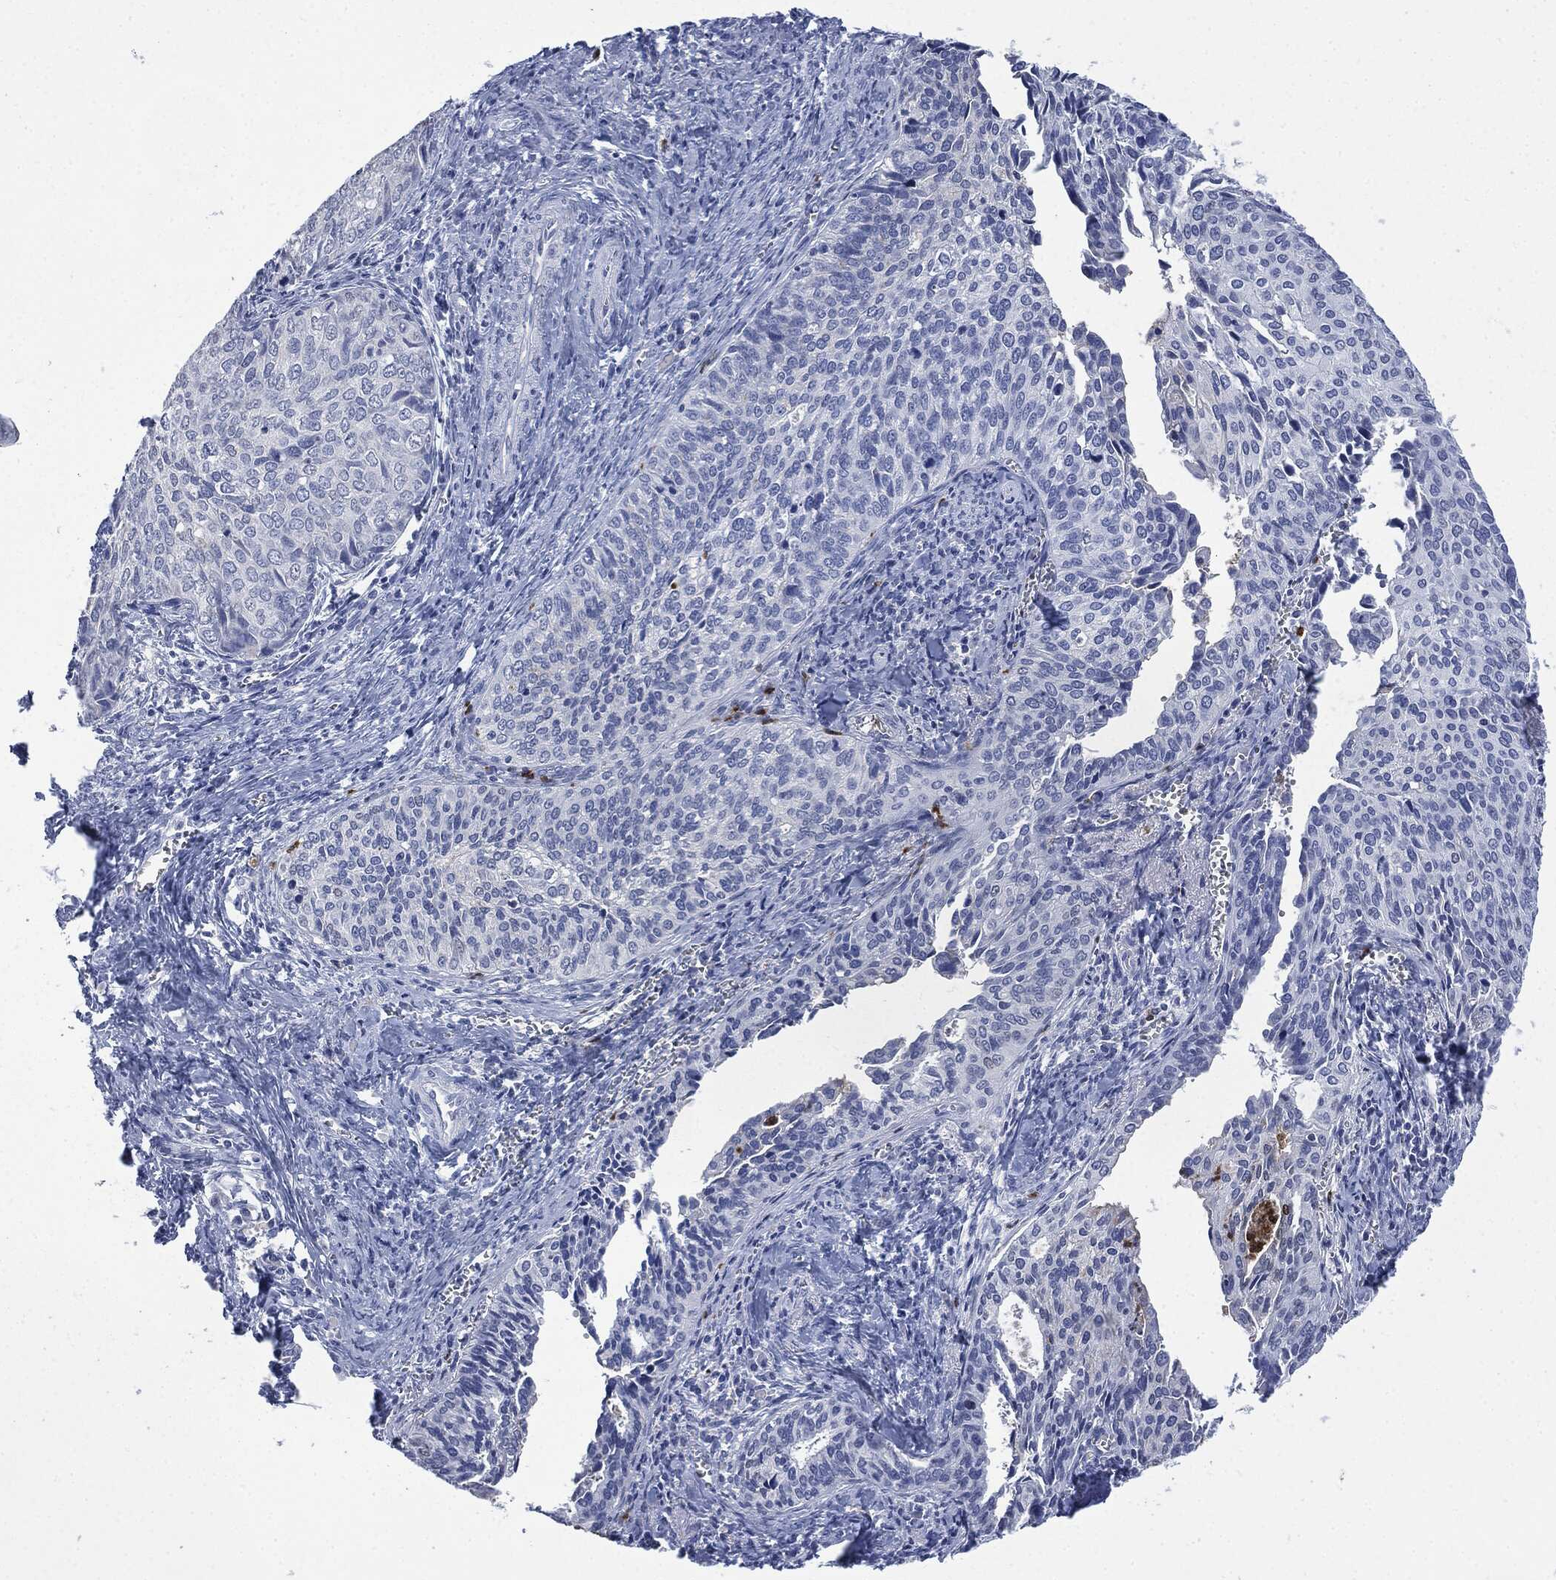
{"staining": {"intensity": "negative", "quantity": "none", "location": "none"}, "tissue": "cervical cancer", "cell_type": "Tumor cells", "image_type": "cancer", "snomed": [{"axis": "morphology", "description": "Squamous cell carcinoma, NOS"}, {"axis": "topography", "description": "Cervix"}], "caption": "Image shows no protein positivity in tumor cells of squamous cell carcinoma (cervical) tissue.", "gene": "CEACAM8", "patient": {"sex": "female", "age": 29}}